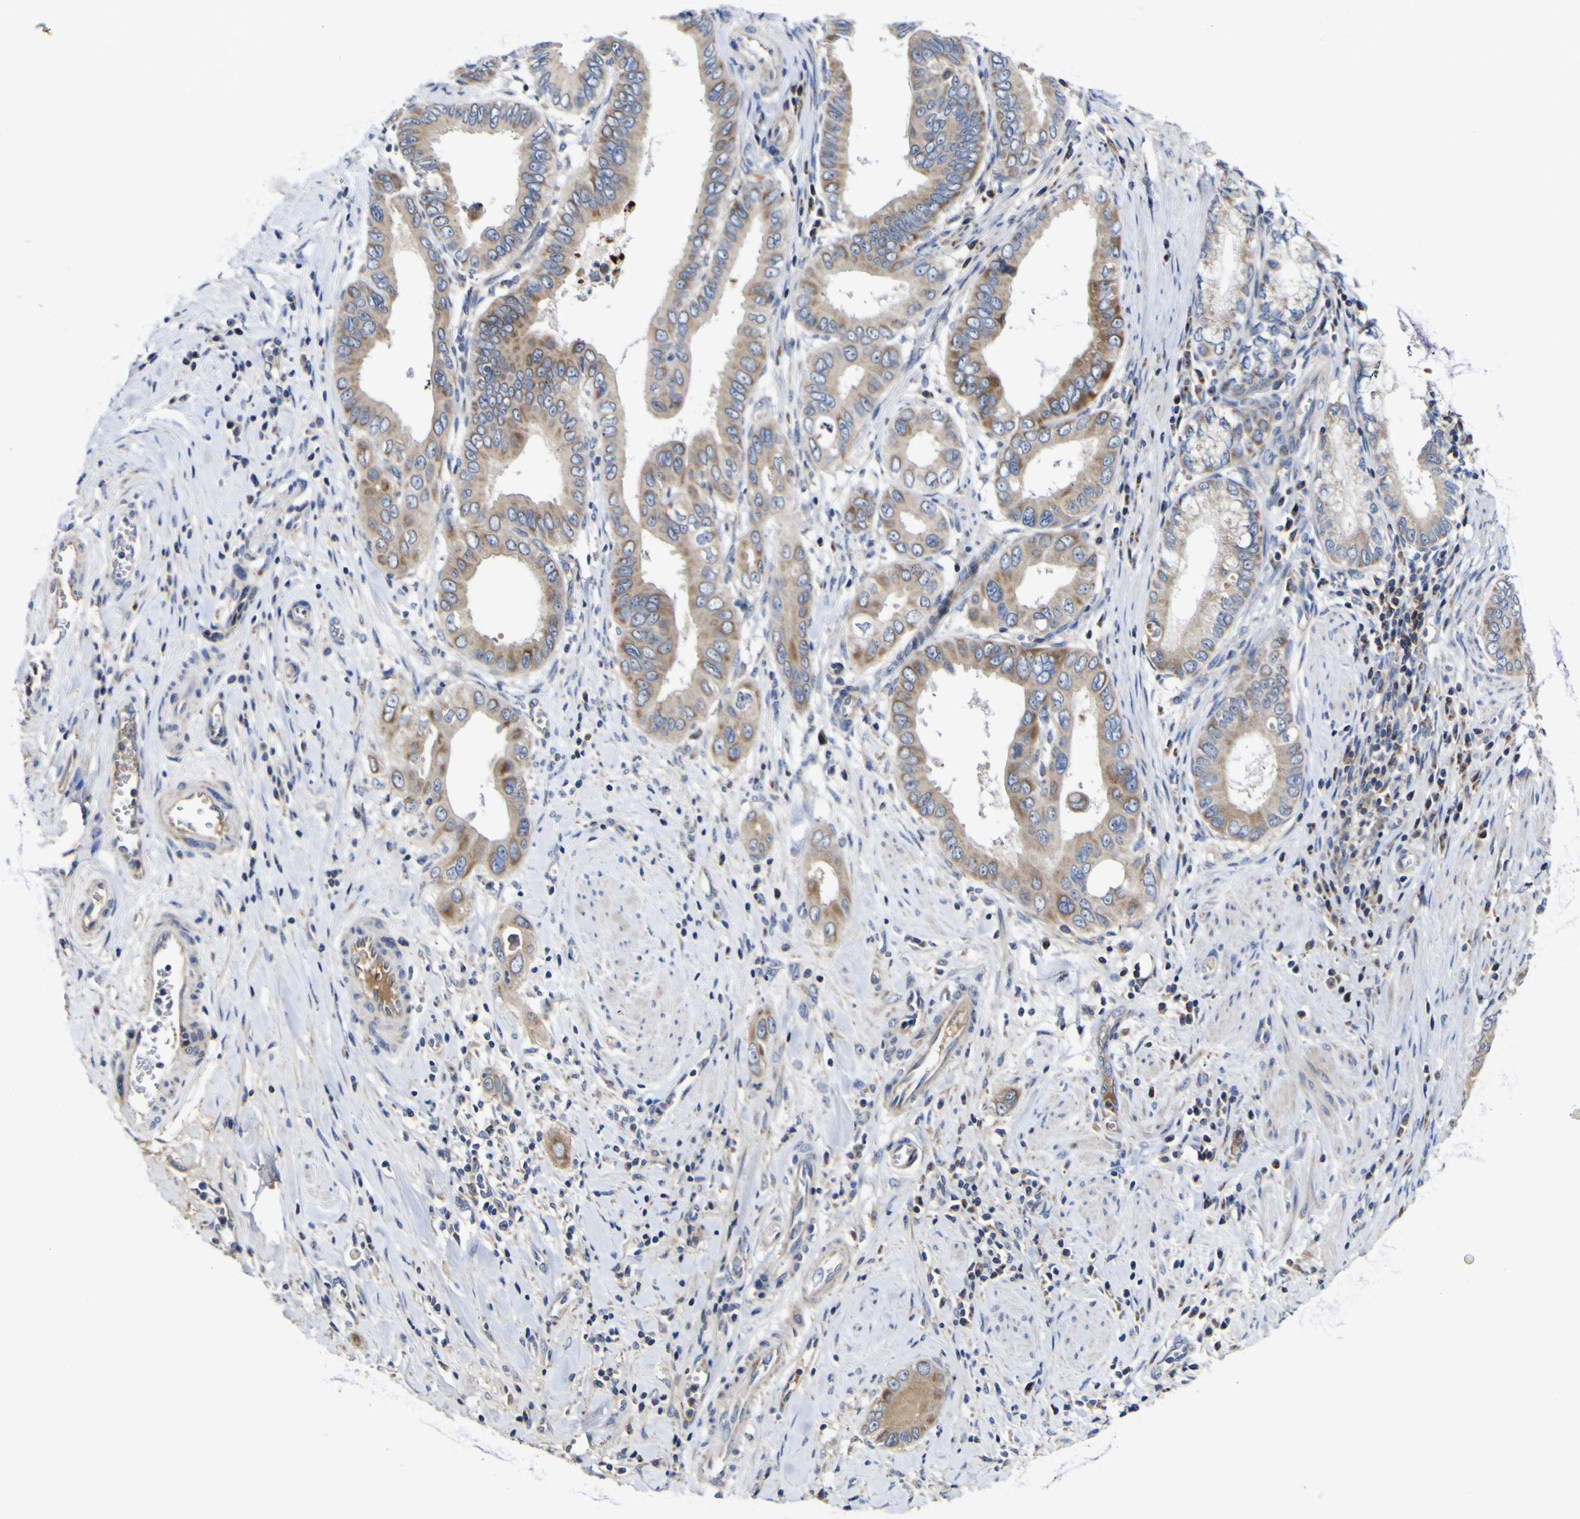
{"staining": {"intensity": "moderate", "quantity": ">75%", "location": "cytoplasmic/membranous"}, "tissue": "pancreatic cancer", "cell_type": "Tumor cells", "image_type": "cancer", "snomed": [{"axis": "morphology", "description": "Normal tissue, NOS"}, {"axis": "topography", "description": "Lymph node"}], "caption": "A micrograph of pancreatic cancer stained for a protein displays moderate cytoplasmic/membranous brown staining in tumor cells. The staining was performed using DAB, with brown indicating positive protein expression. Nuclei are stained blue with hematoxylin.", "gene": "CCDC90B", "patient": {"sex": "male", "age": 50}}